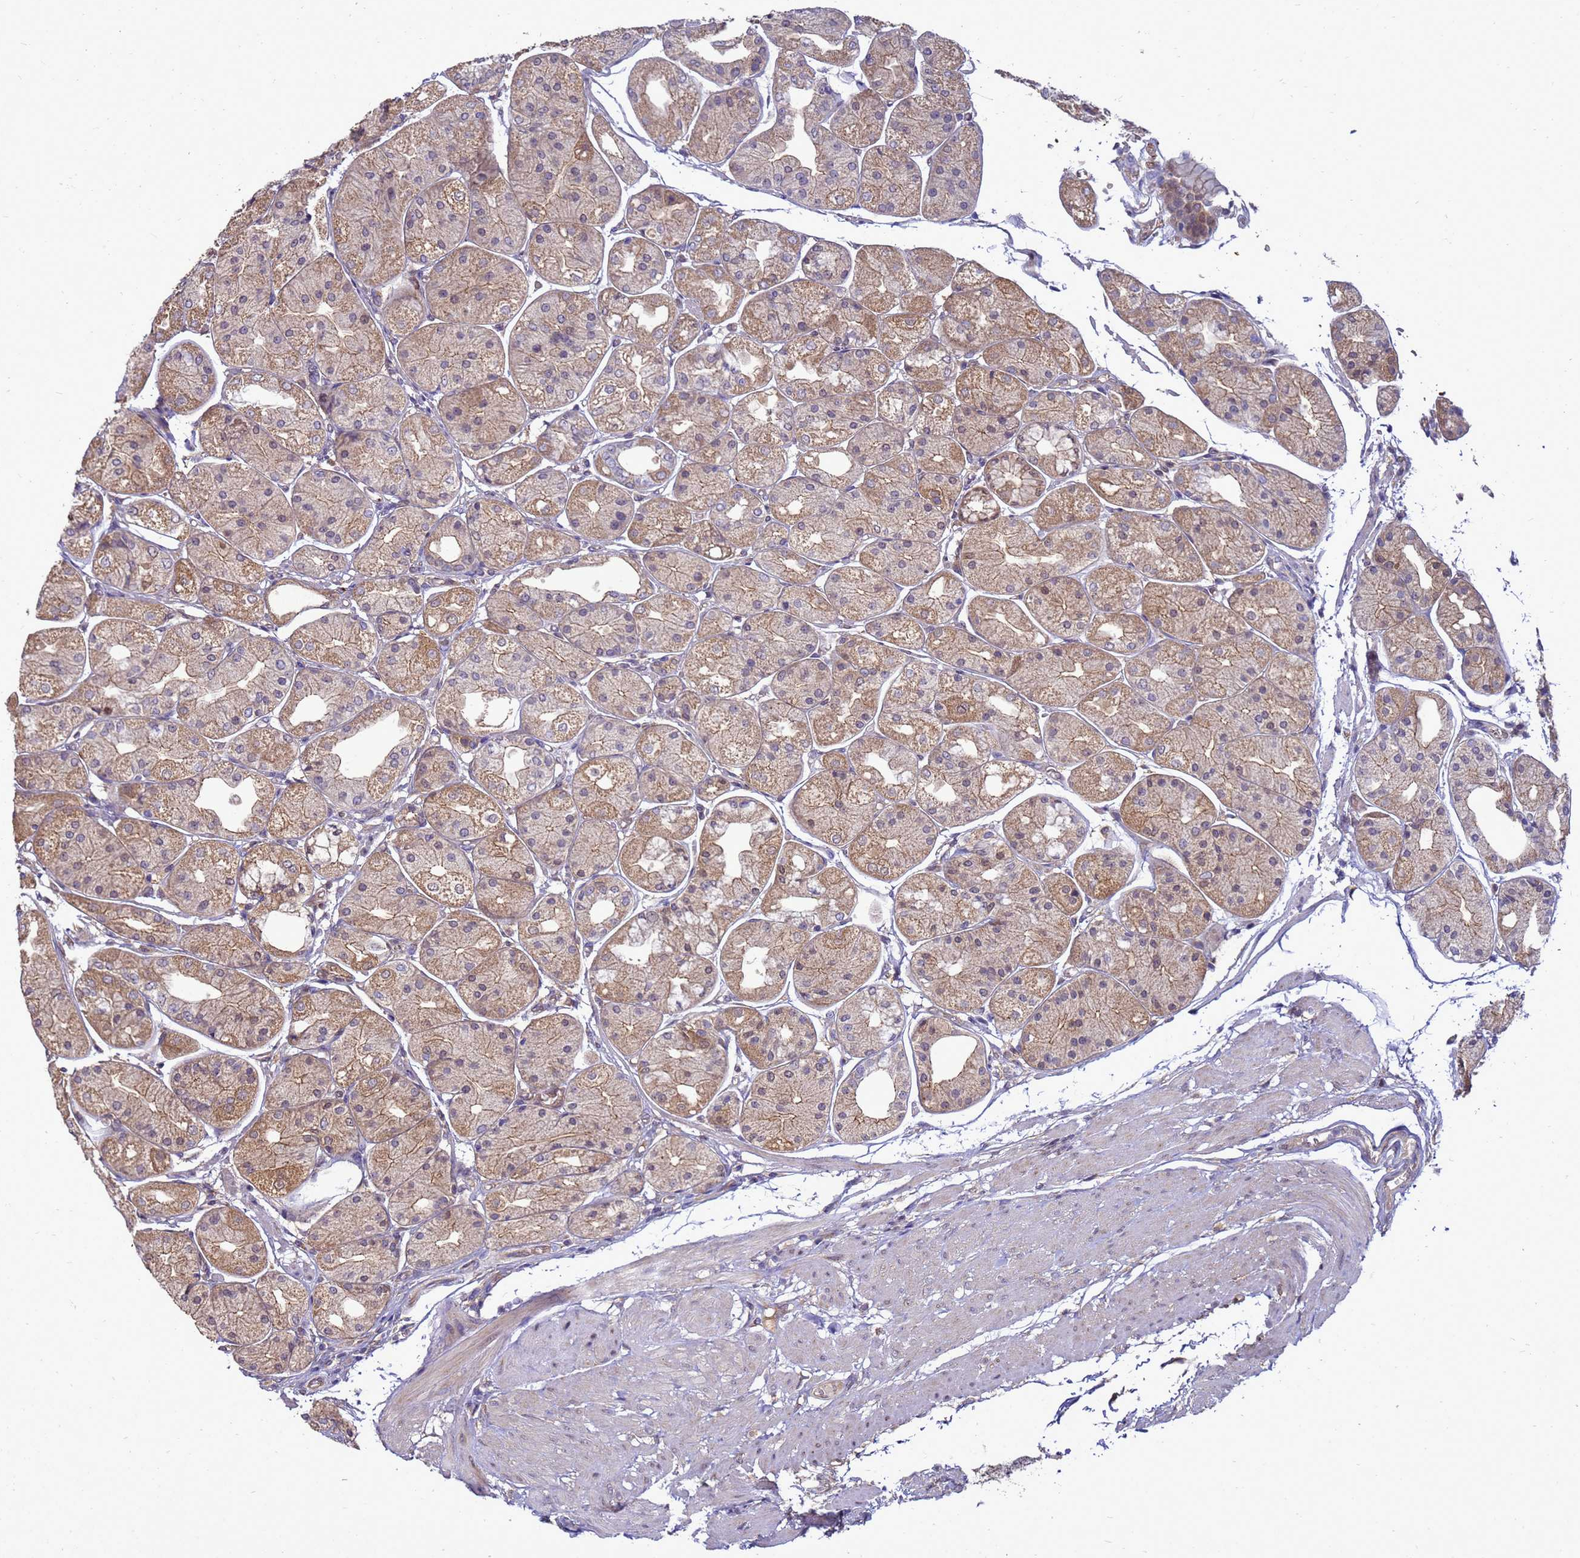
{"staining": {"intensity": "strong", "quantity": ">75%", "location": "cytoplasmic/membranous"}, "tissue": "stomach", "cell_type": "Glandular cells", "image_type": "normal", "snomed": [{"axis": "morphology", "description": "Normal tissue, NOS"}, {"axis": "topography", "description": "Stomach, upper"}], "caption": "Protein expression by immunohistochemistry (IHC) displays strong cytoplasmic/membranous staining in about >75% of glandular cells in benign stomach.", "gene": "EIF4EBP3", "patient": {"sex": "male", "age": 72}}